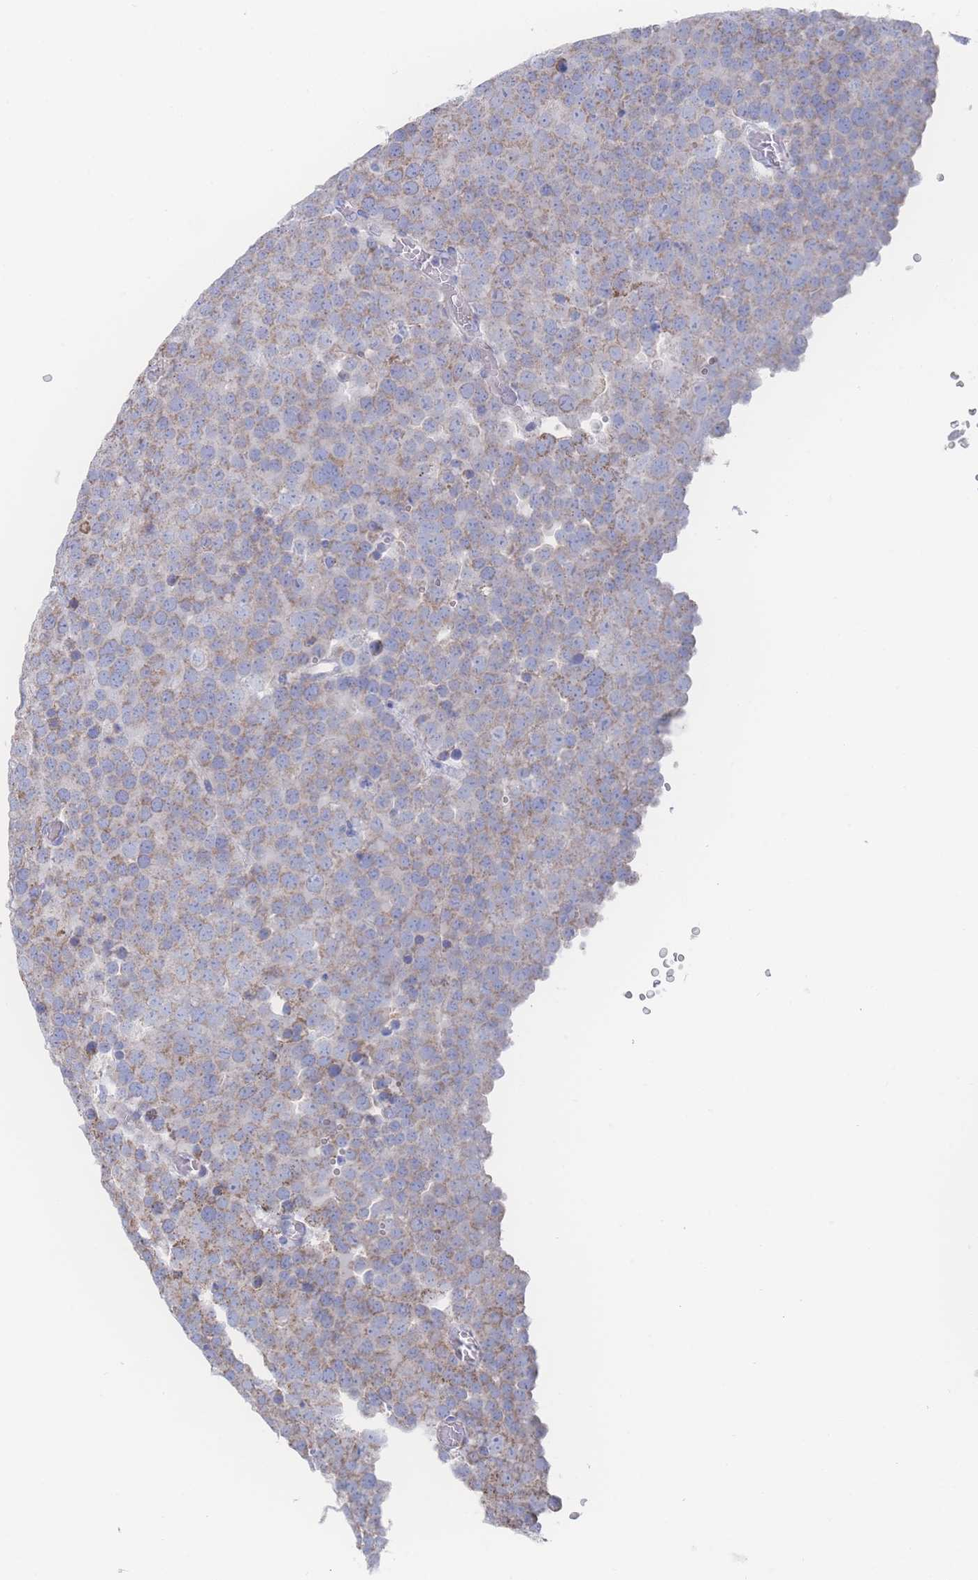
{"staining": {"intensity": "moderate", "quantity": ">75%", "location": "cytoplasmic/membranous"}, "tissue": "testis cancer", "cell_type": "Tumor cells", "image_type": "cancer", "snomed": [{"axis": "morphology", "description": "Normal tissue, NOS"}, {"axis": "morphology", "description": "Seminoma, NOS"}, {"axis": "topography", "description": "Testis"}], "caption": "Immunohistochemistry micrograph of human testis cancer stained for a protein (brown), which demonstrates medium levels of moderate cytoplasmic/membranous staining in approximately >75% of tumor cells.", "gene": "SNPH", "patient": {"sex": "male", "age": 71}}